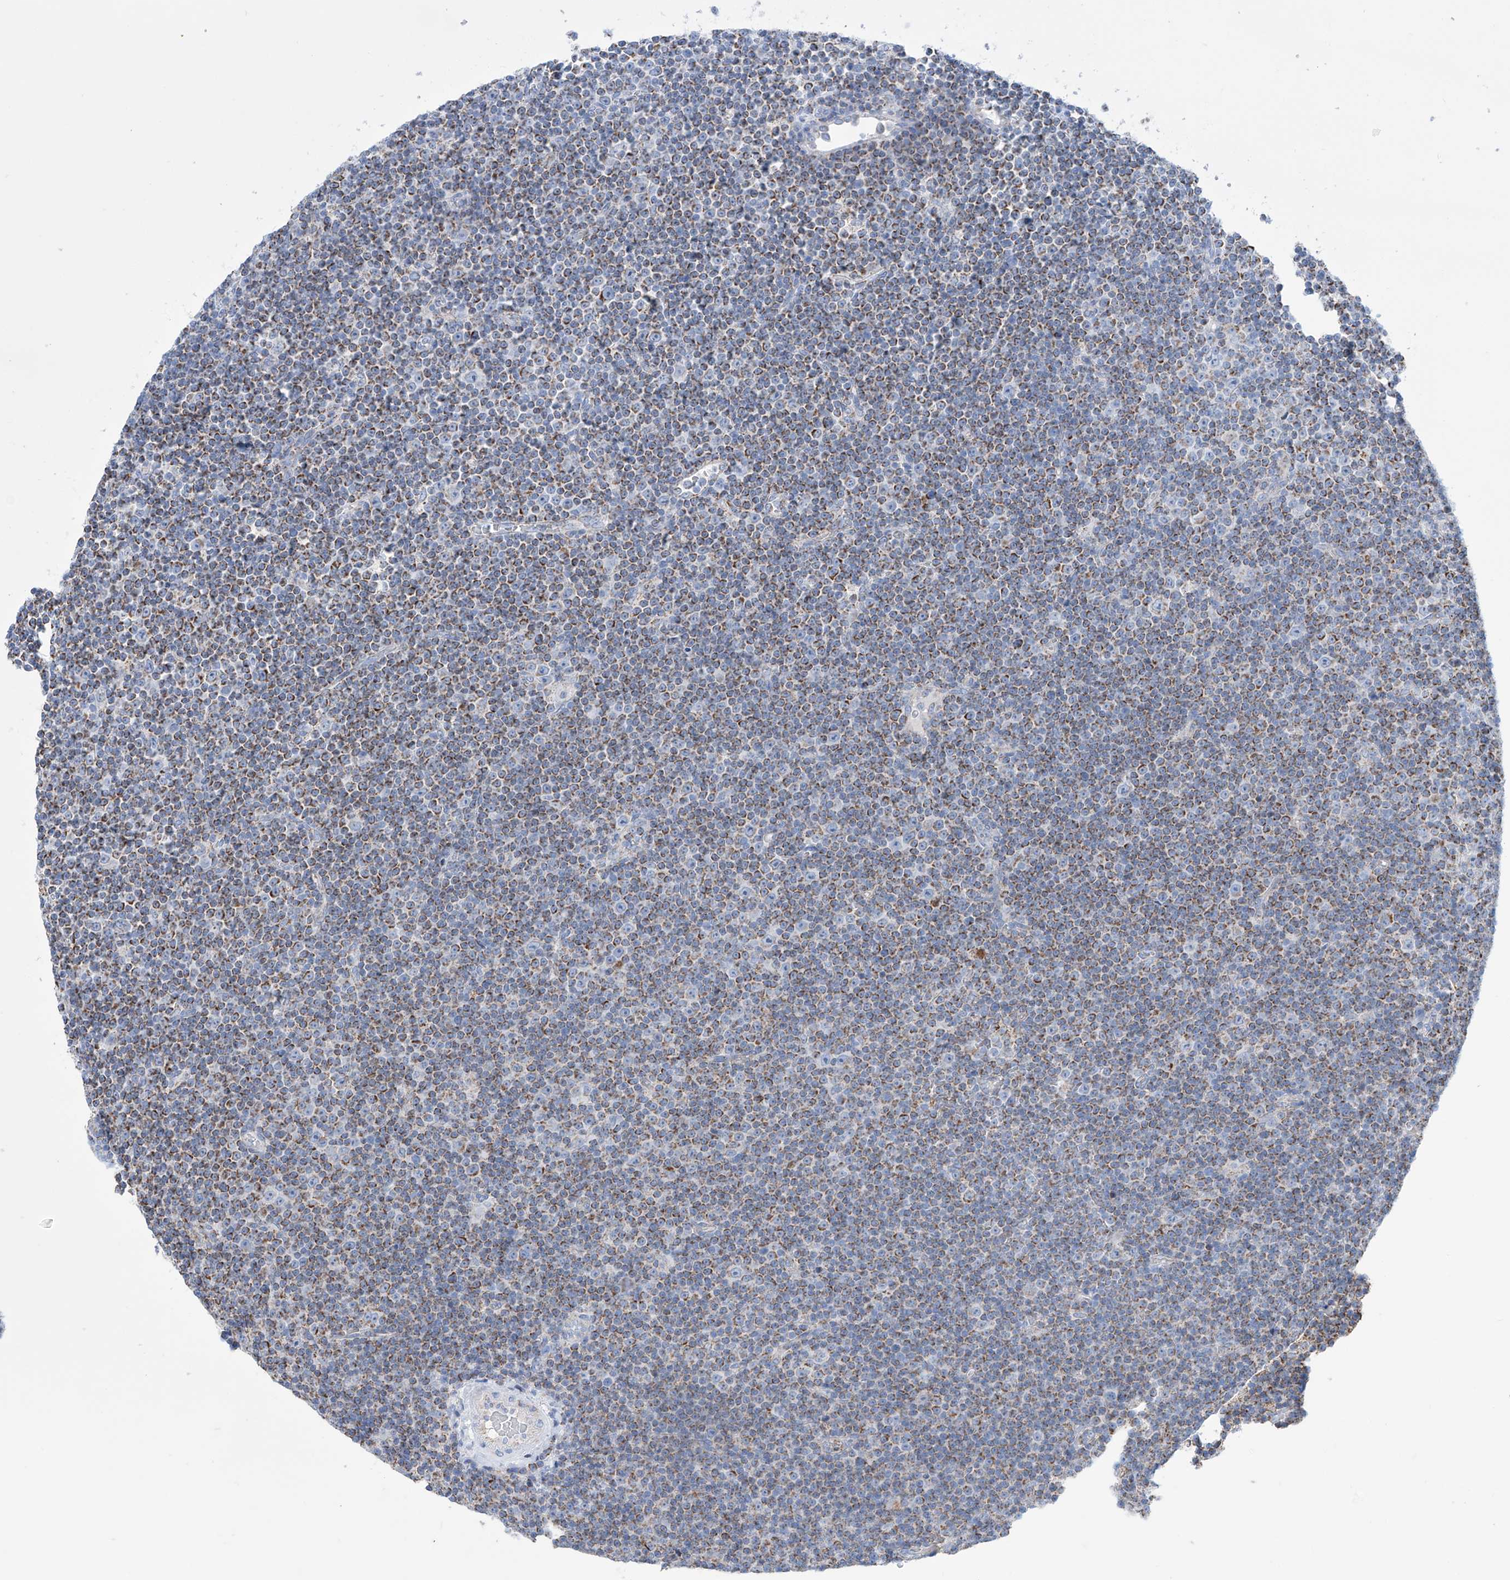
{"staining": {"intensity": "negative", "quantity": "none", "location": "none"}, "tissue": "lymphoma", "cell_type": "Tumor cells", "image_type": "cancer", "snomed": [{"axis": "morphology", "description": "Malignant lymphoma, non-Hodgkin's type, Low grade"}, {"axis": "topography", "description": "Lymph node"}], "caption": "Malignant lymphoma, non-Hodgkin's type (low-grade) was stained to show a protein in brown. There is no significant positivity in tumor cells.", "gene": "ALDH6A1", "patient": {"sex": "female", "age": 67}}